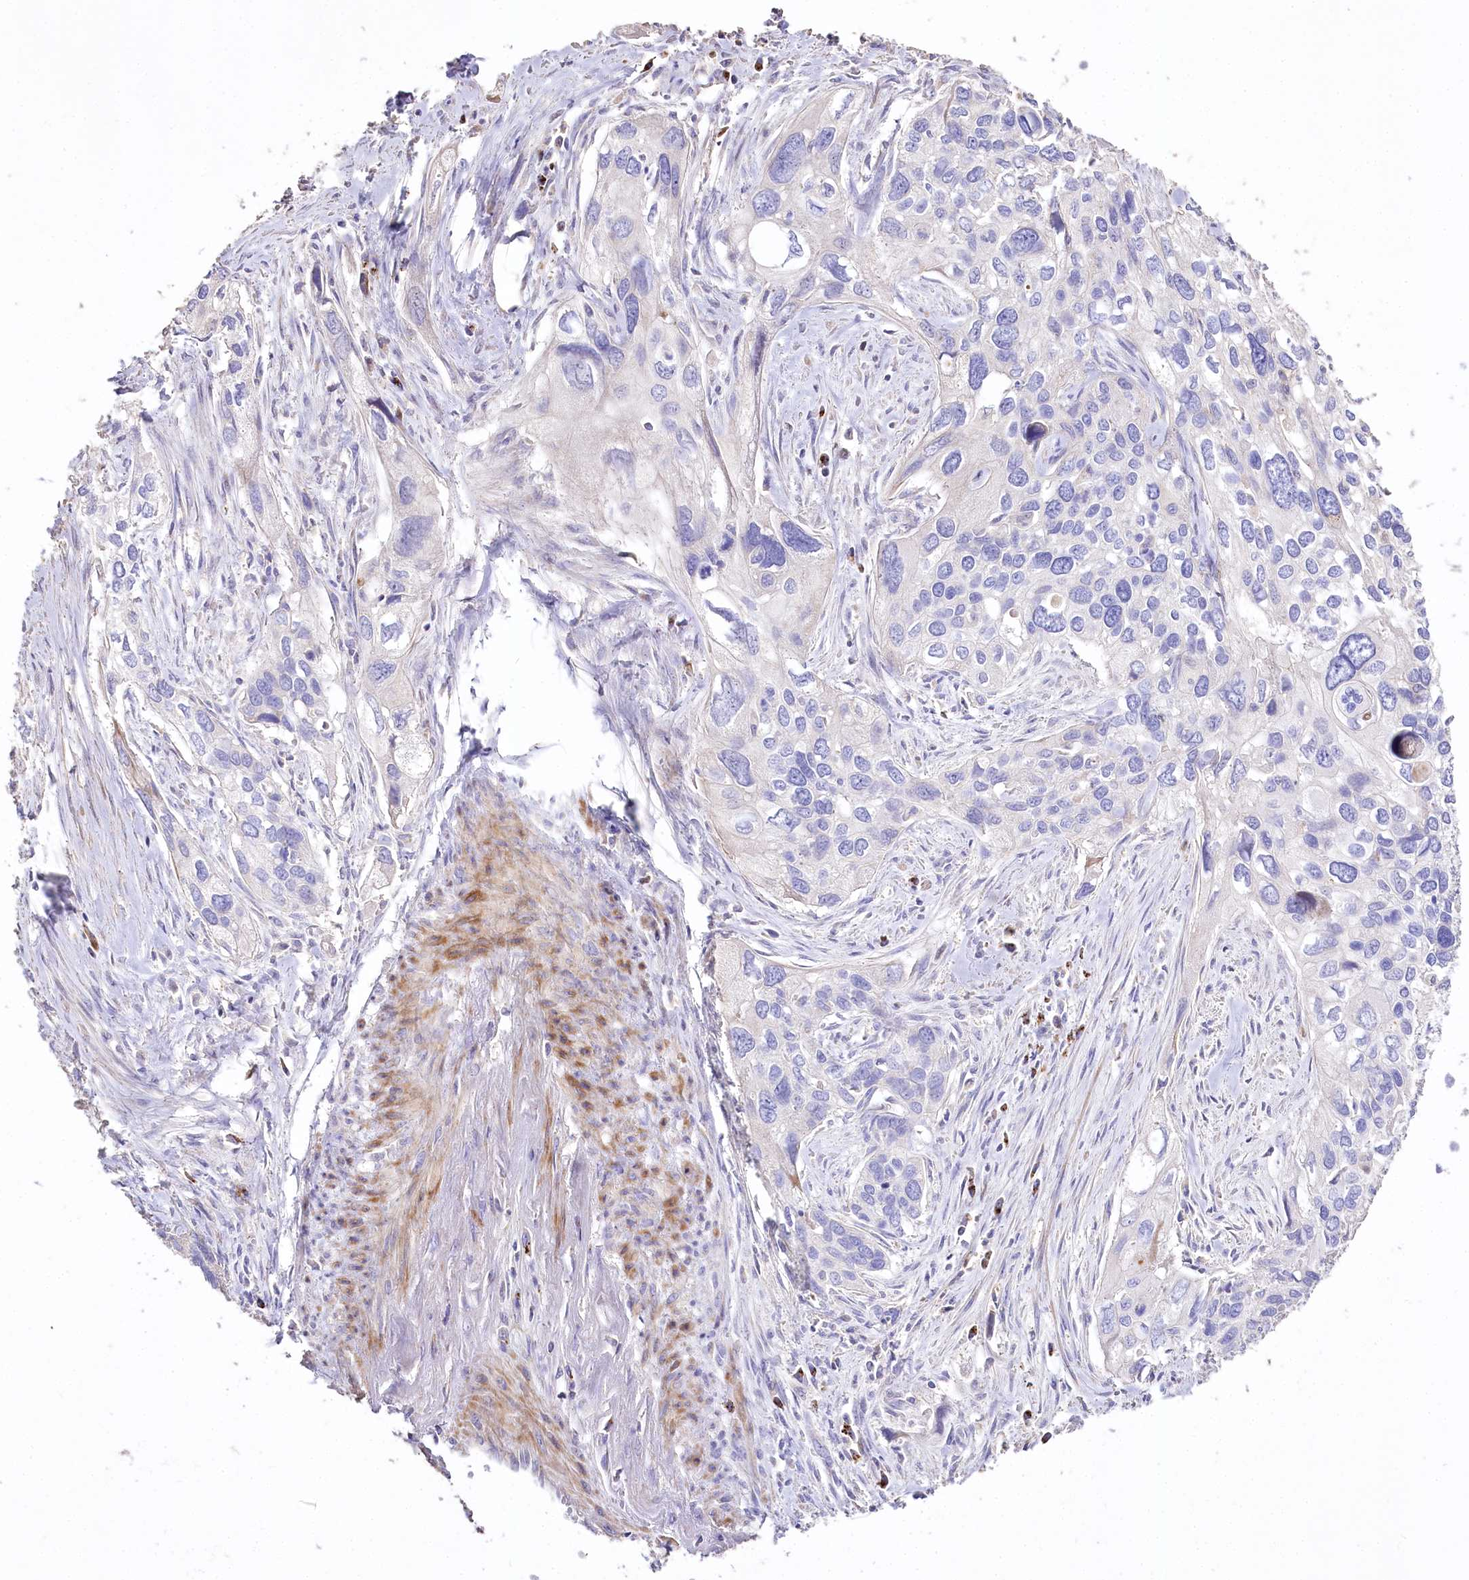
{"staining": {"intensity": "negative", "quantity": "none", "location": "none"}, "tissue": "cervical cancer", "cell_type": "Tumor cells", "image_type": "cancer", "snomed": [{"axis": "morphology", "description": "Squamous cell carcinoma, NOS"}, {"axis": "topography", "description": "Cervix"}], "caption": "Human cervical cancer stained for a protein using IHC shows no staining in tumor cells.", "gene": "PTER", "patient": {"sex": "female", "age": 55}}